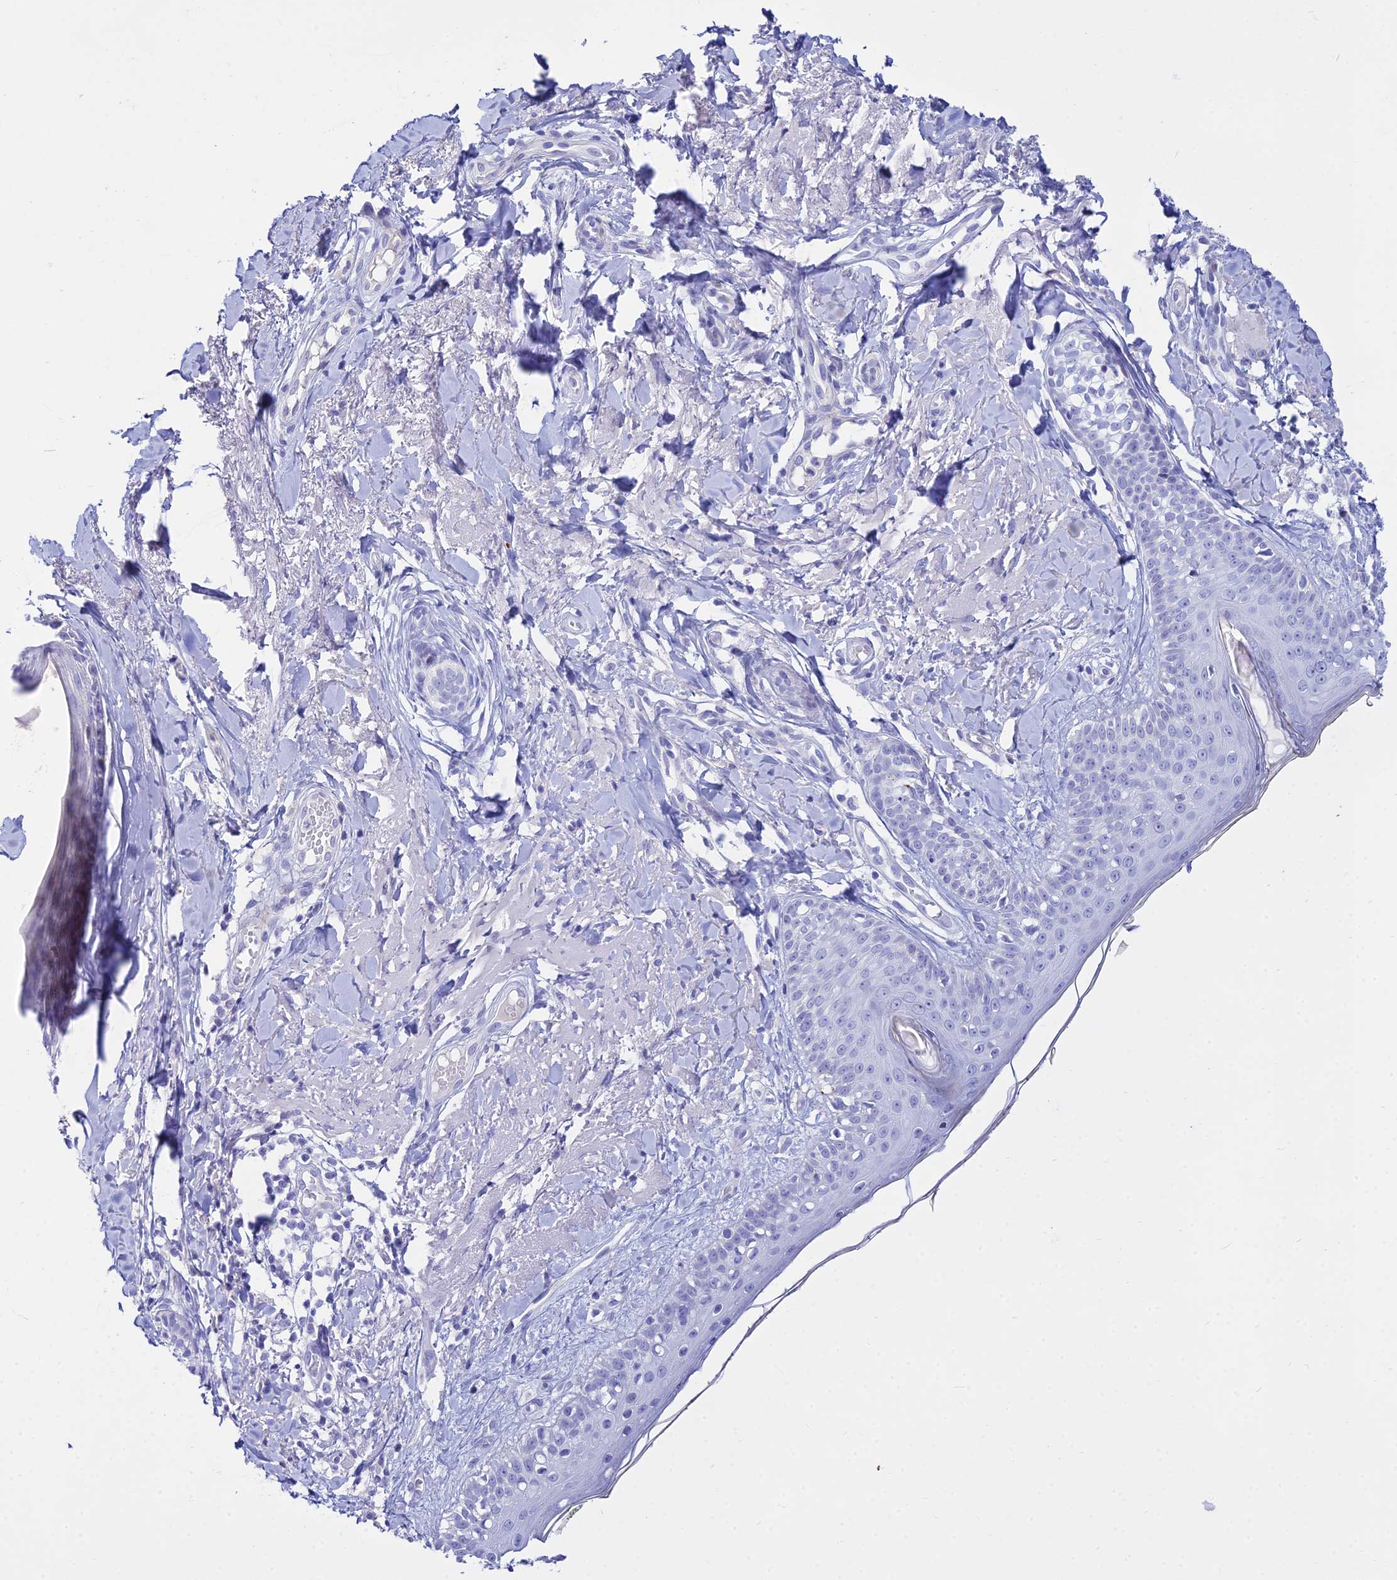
{"staining": {"intensity": "negative", "quantity": "none", "location": "none"}, "tissue": "skin cancer", "cell_type": "Tumor cells", "image_type": "cancer", "snomed": [{"axis": "morphology", "description": "Basal cell carcinoma"}, {"axis": "topography", "description": "Skin"}], "caption": "Tumor cells are negative for protein expression in human skin cancer (basal cell carcinoma).", "gene": "DLX1", "patient": {"sex": "female", "age": 76}}